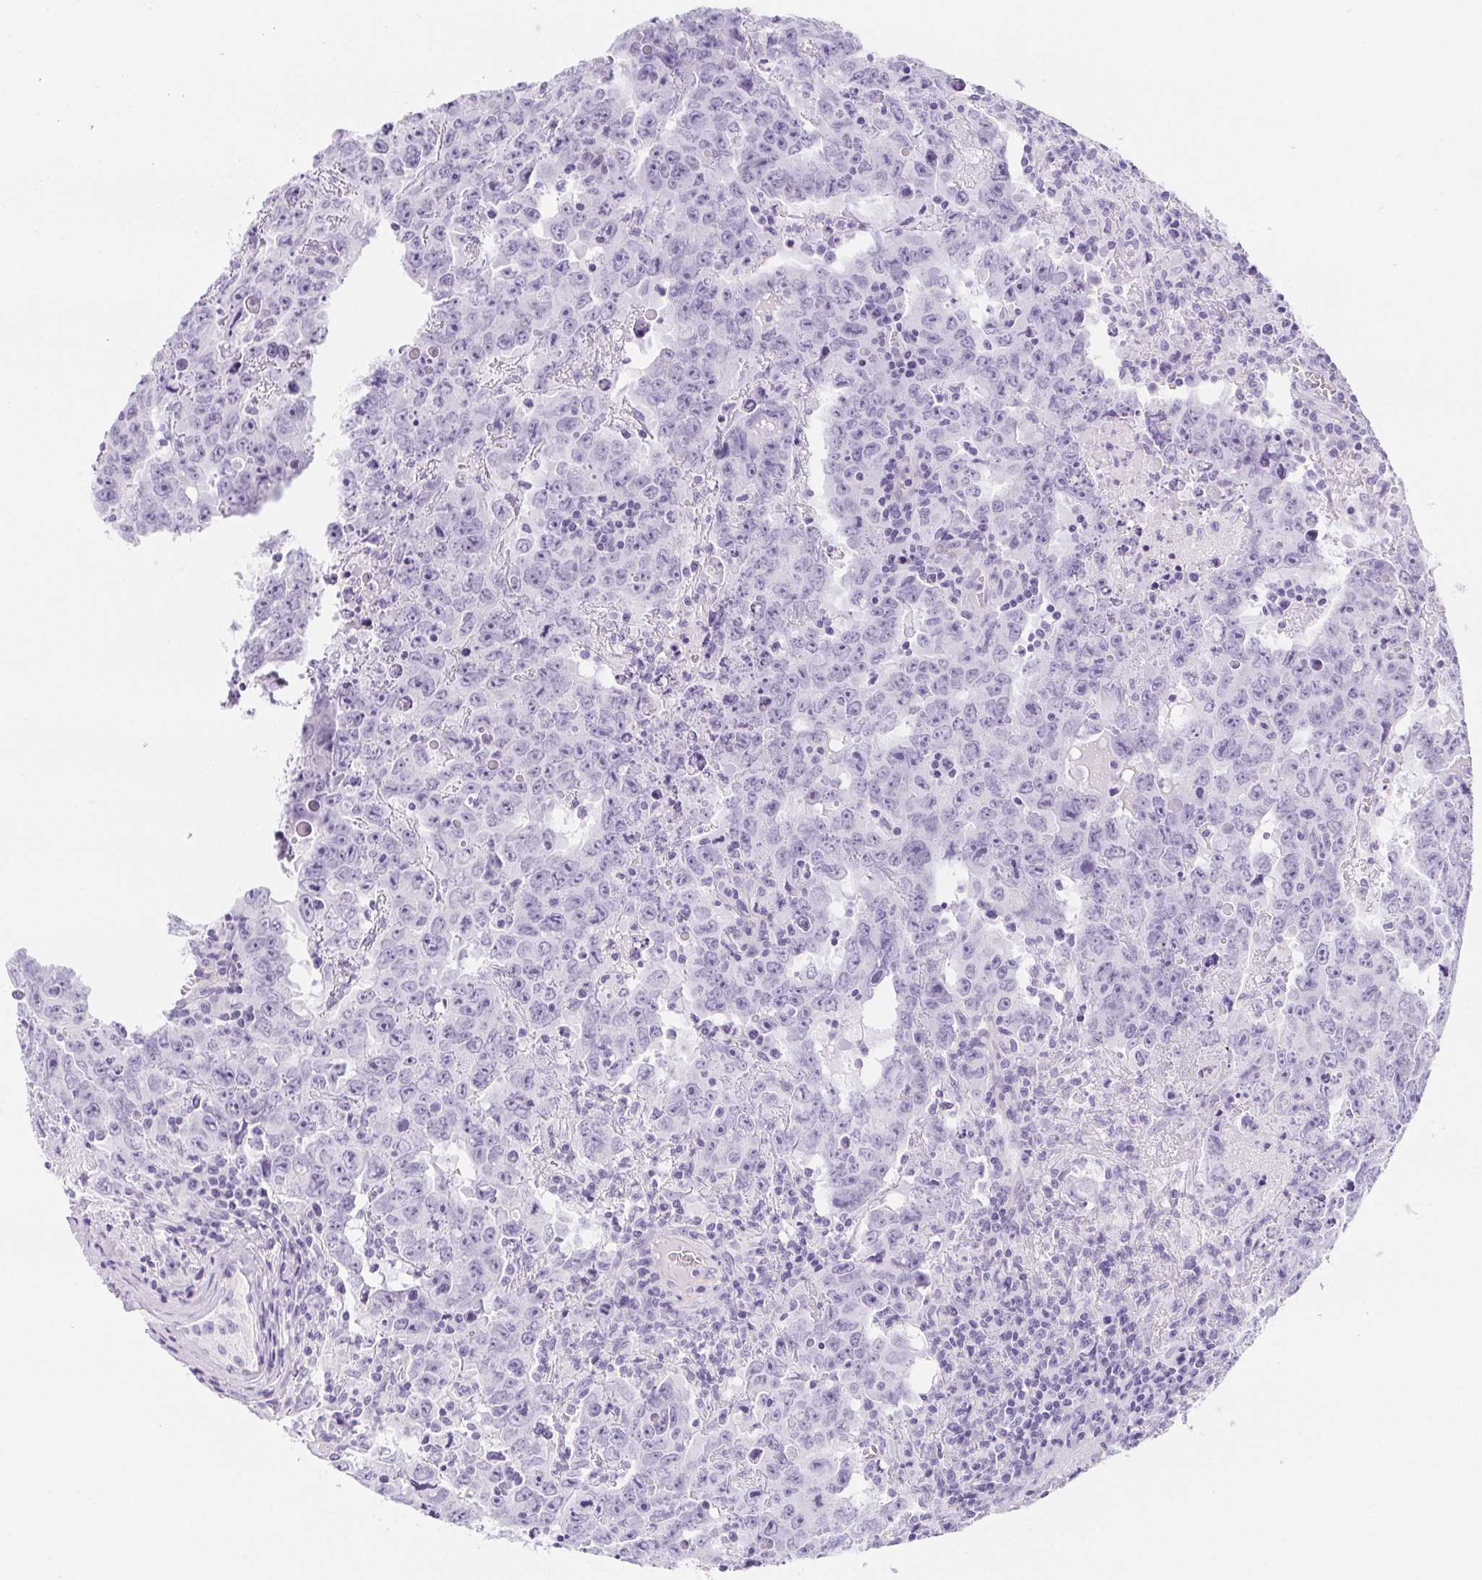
{"staining": {"intensity": "negative", "quantity": "none", "location": "none"}, "tissue": "testis cancer", "cell_type": "Tumor cells", "image_type": "cancer", "snomed": [{"axis": "morphology", "description": "Carcinoma, Embryonal, NOS"}, {"axis": "topography", "description": "Testis"}], "caption": "Testis cancer was stained to show a protein in brown. There is no significant expression in tumor cells.", "gene": "CYP21A2", "patient": {"sex": "male", "age": 22}}